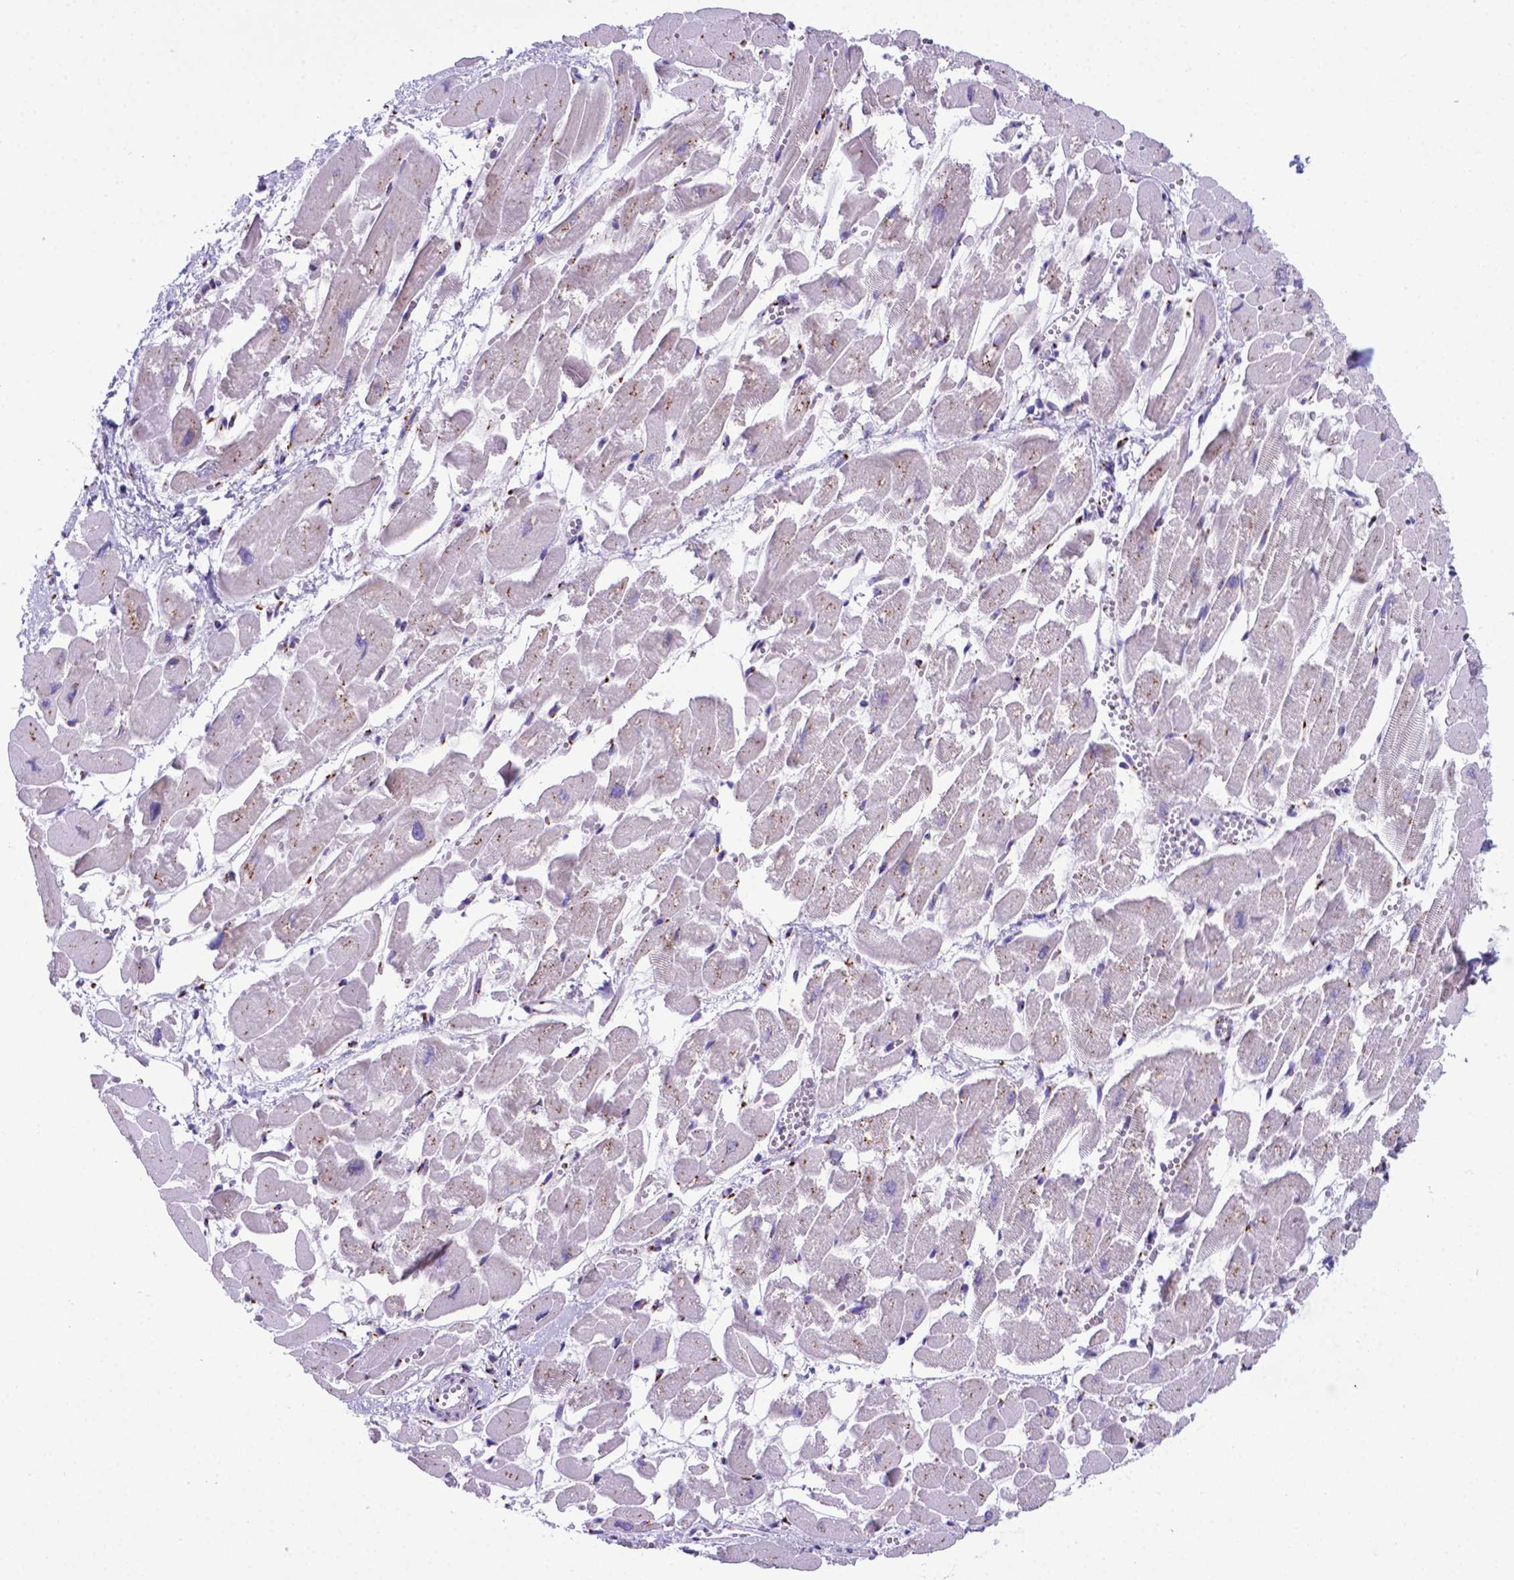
{"staining": {"intensity": "negative", "quantity": "none", "location": "none"}, "tissue": "heart muscle", "cell_type": "Cardiomyocytes", "image_type": "normal", "snomed": [{"axis": "morphology", "description": "Normal tissue, NOS"}, {"axis": "topography", "description": "Heart"}], "caption": "Heart muscle stained for a protein using immunohistochemistry (IHC) demonstrates no staining cardiomyocytes.", "gene": "MRPL10", "patient": {"sex": "female", "age": 52}}